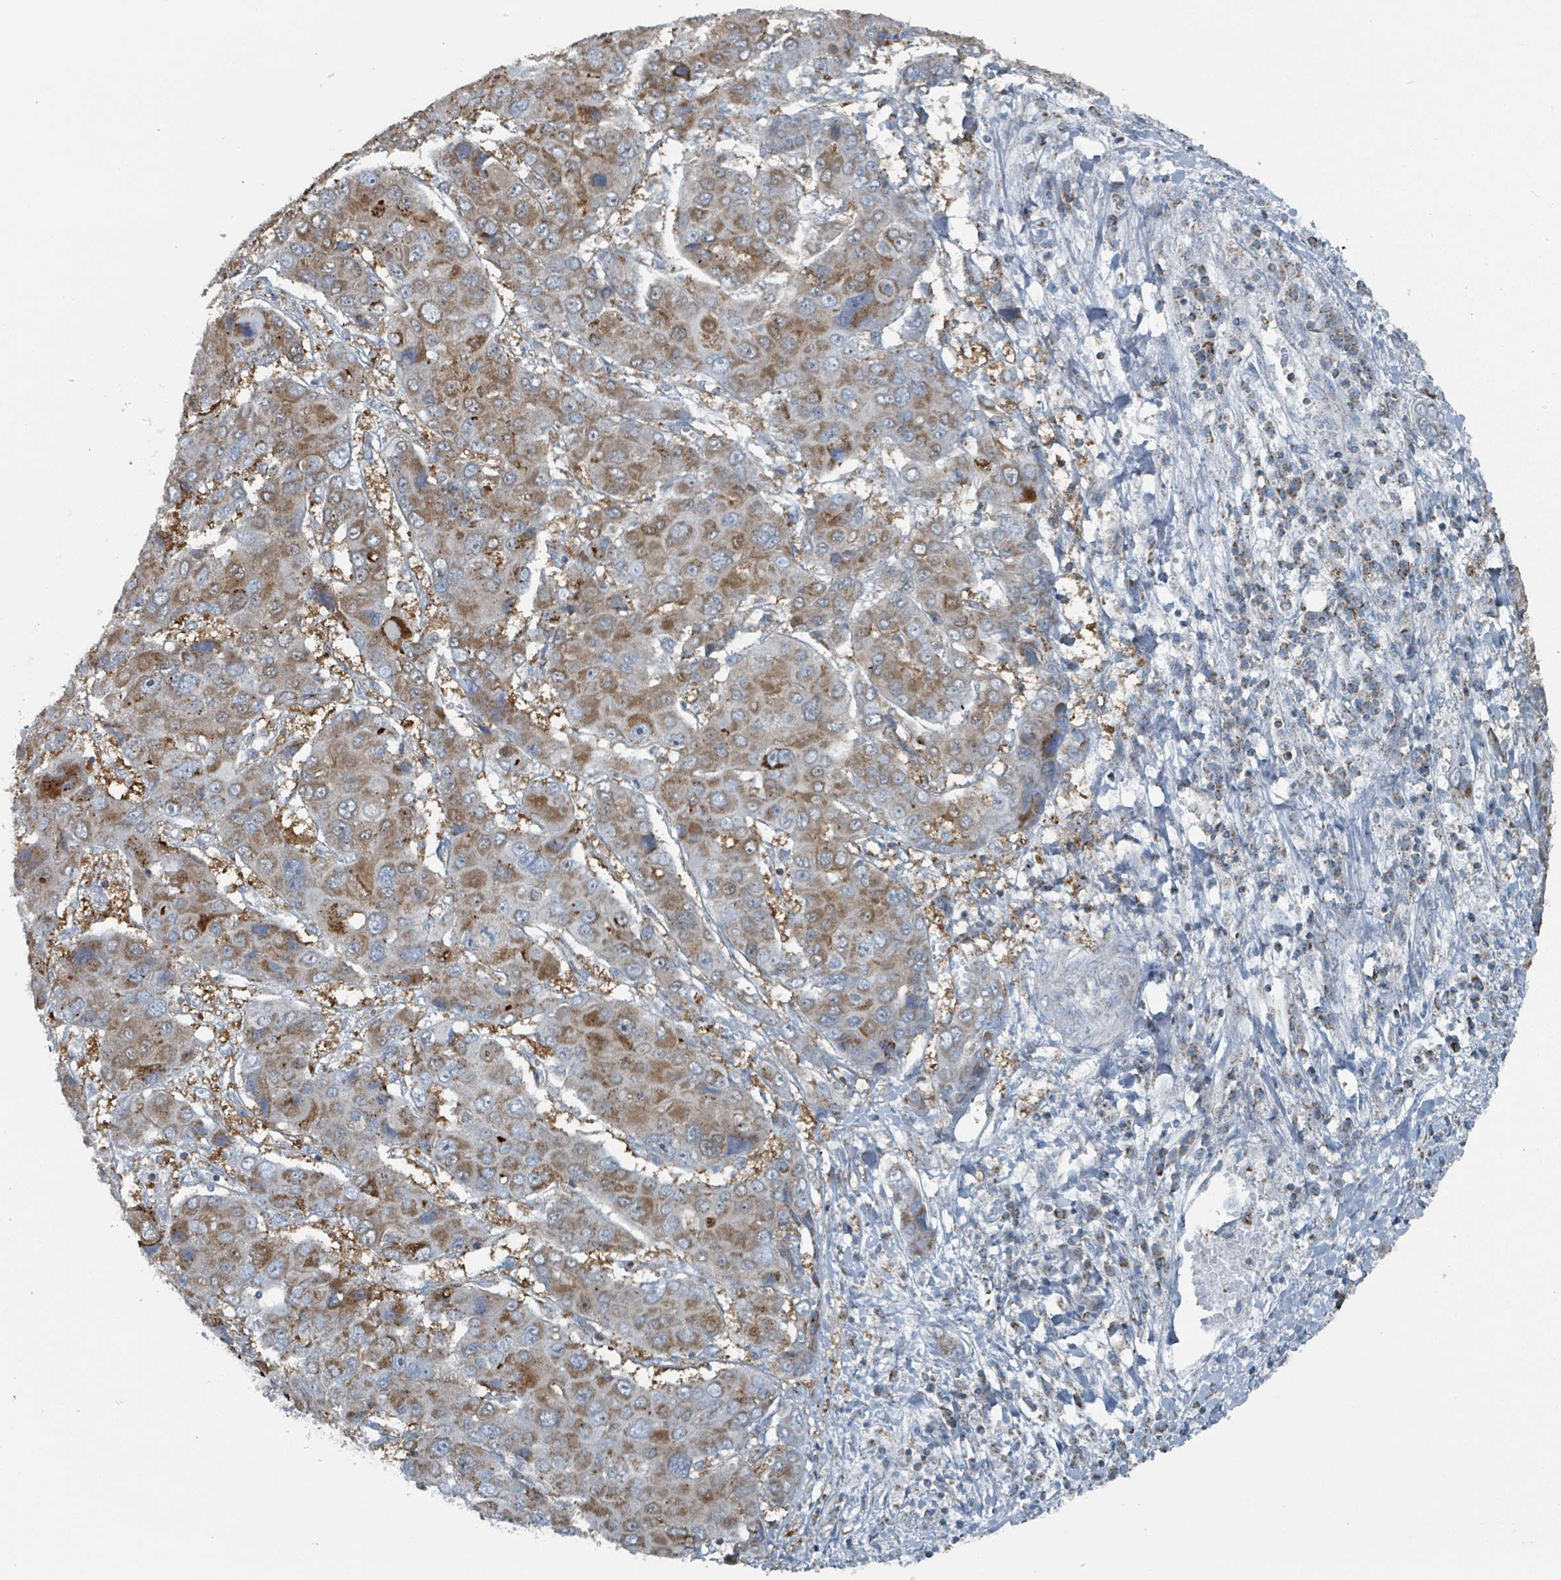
{"staining": {"intensity": "strong", "quantity": ">75%", "location": "cytoplasmic/membranous"}, "tissue": "liver cancer", "cell_type": "Tumor cells", "image_type": "cancer", "snomed": [{"axis": "morphology", "description": "Cholangiocarcinoma"}, {"axis": "topography", "description": "Liver"}], "caption": "Human liver cancer stained for a protein (brown) reveals strong cytoplasmic/membranous positive expression in approximately >75% of tumor cells.", "gene": "ABHD18", "patient": {"sex": "male", "age": 67}}